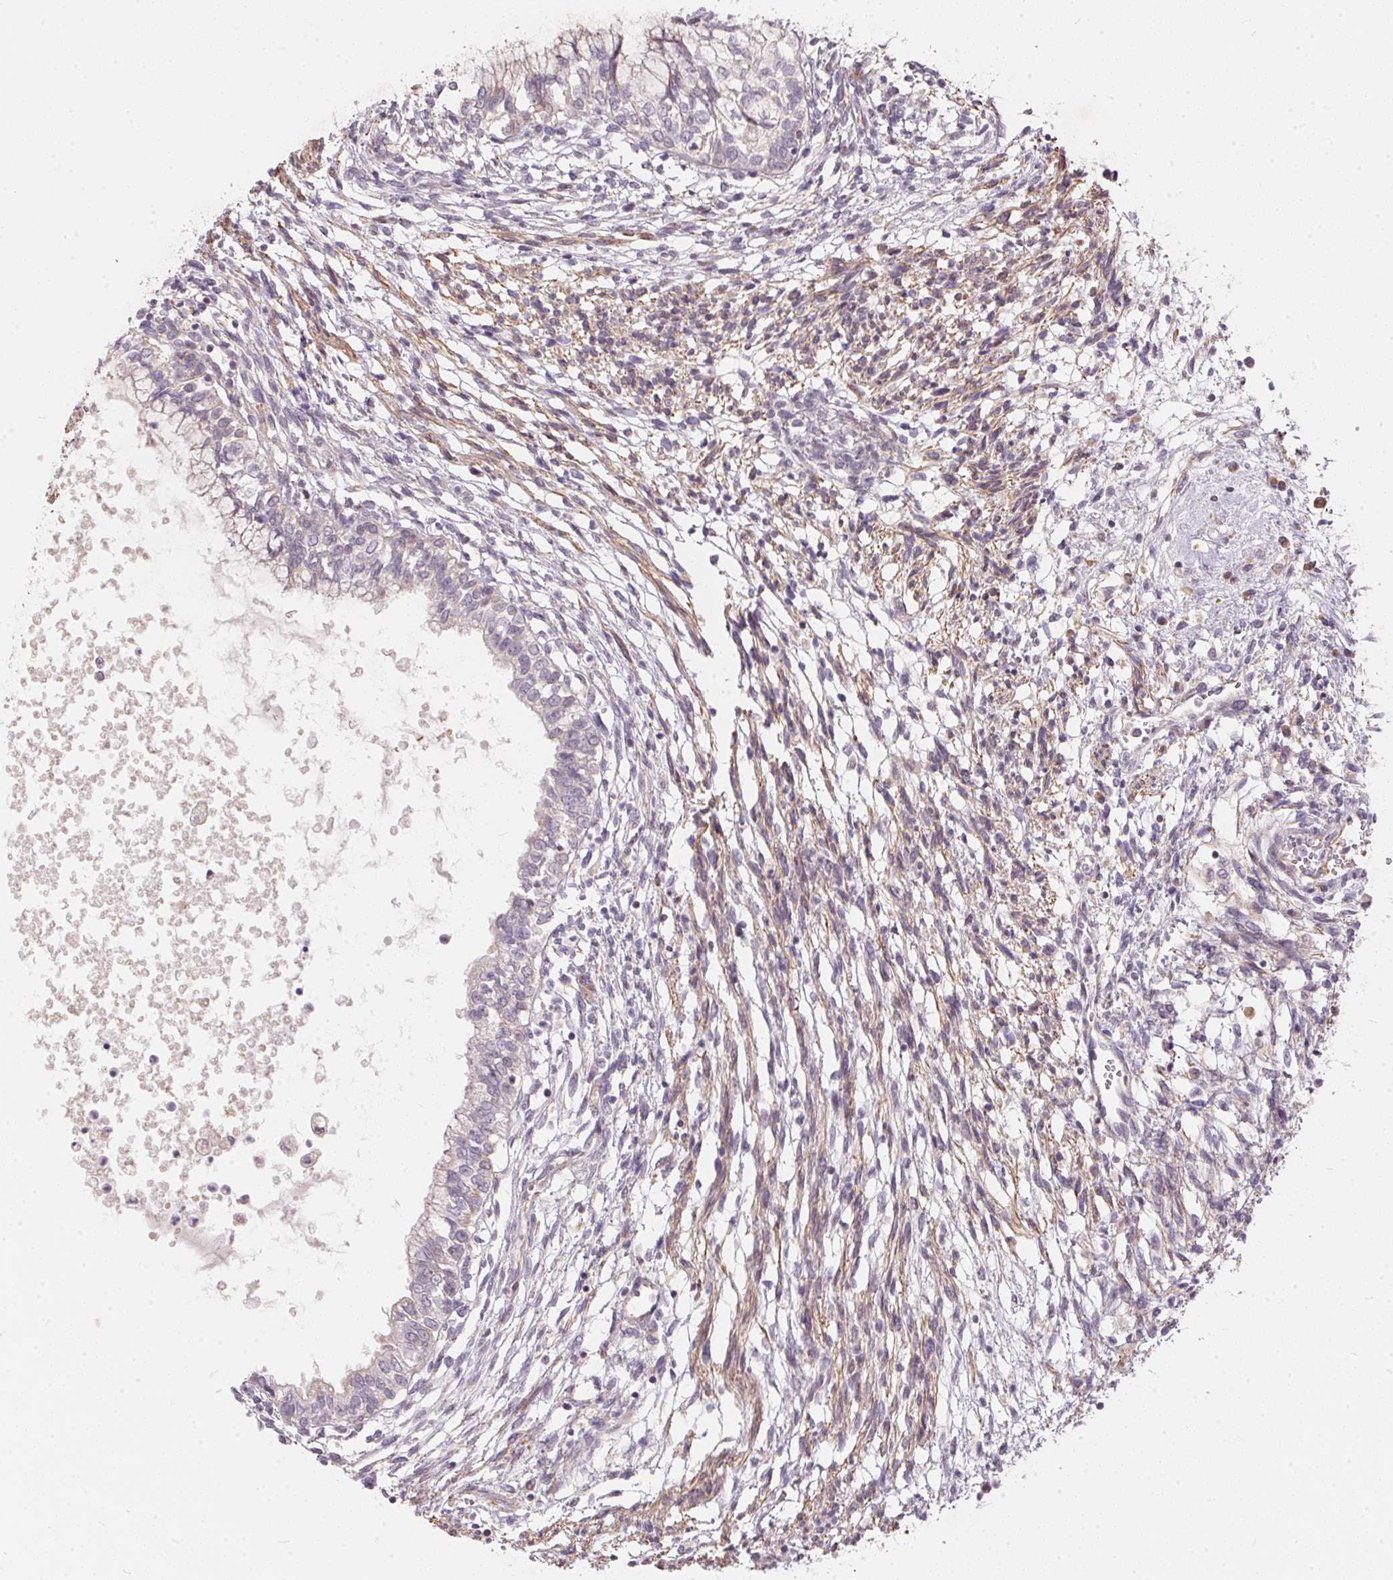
{"staining": {"intensity": "negative", "quantity": "none", "location": "none"}, "tissue": "testis cancer", "cell_type": "Tumor cells", "image_type": "cancer", "snomed": [{"axis": "morphology", "description": "Carcinoma, Embryonal, NOS"}, {"axis": "topography", "description": "Testis"}], "caption": "Tumor cells are negative for protein expression in human testis cancer (embryonal carcinoma). (DAB IHC with hematoxylin counter stain).", "gene": "VWA5B2", "patient": {"sex": "male", "age": 37}}